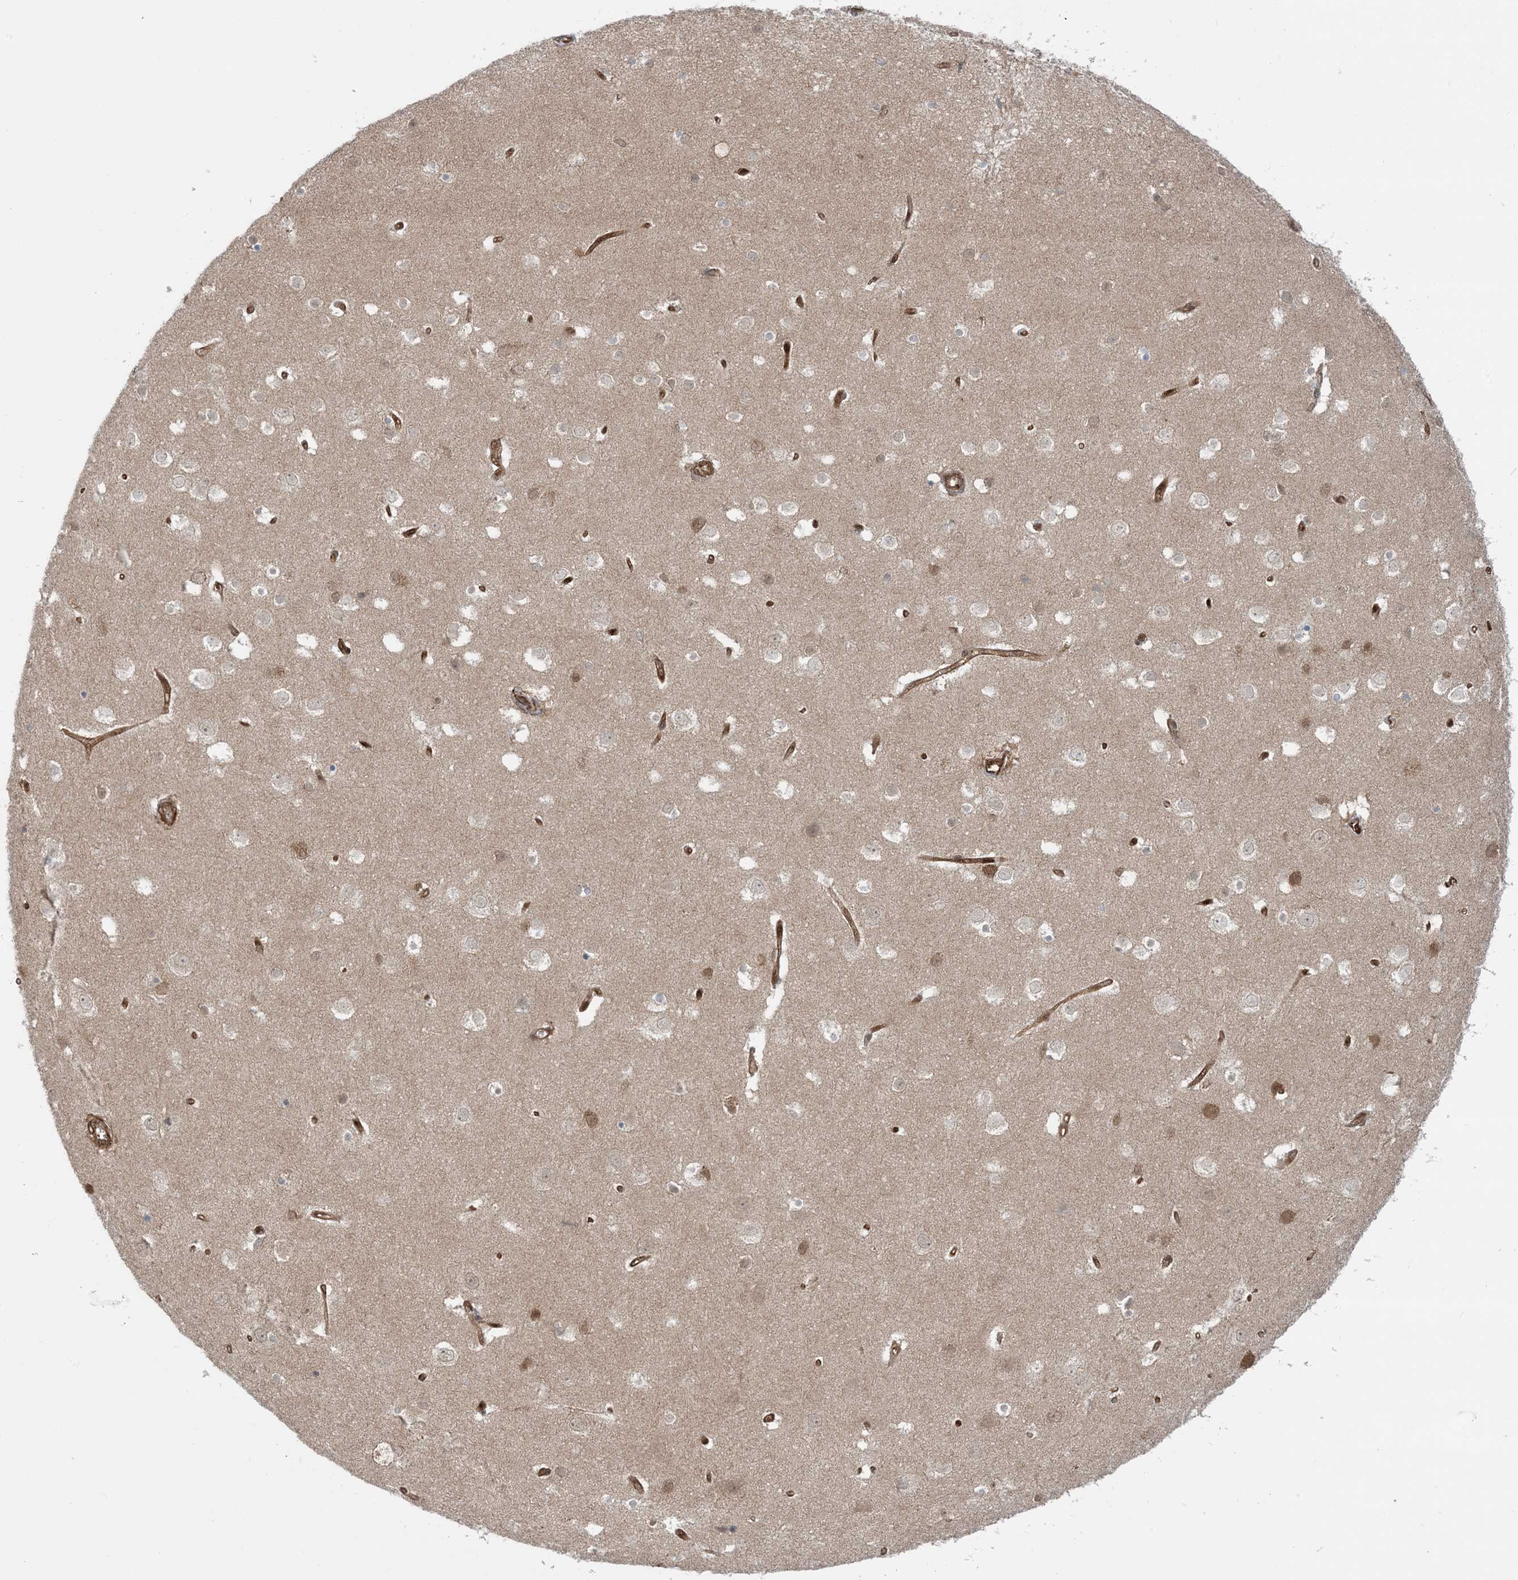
{"staining": {"intensity": "strong", "quantity": ">75%", "location": "cytoplasmic/membranous"}, "tissue": "cerebral cortex", "cell_type": "Endothelial cells", "image_type": "normal", "snomed": [{"axis": "morphology", "description": "Normal tissue, NOS"}, {"axis": "topography", "description": "Cerebral cortex"}], "caption": "Protein positivity by IHC demonstrates strong cytoplasmic/membranous expression in approximately >75% of endothelial cells in unremarkable cerebral cortex.", "gene": "PPM1F", "patient": {"sex": "male", "age": 54}}